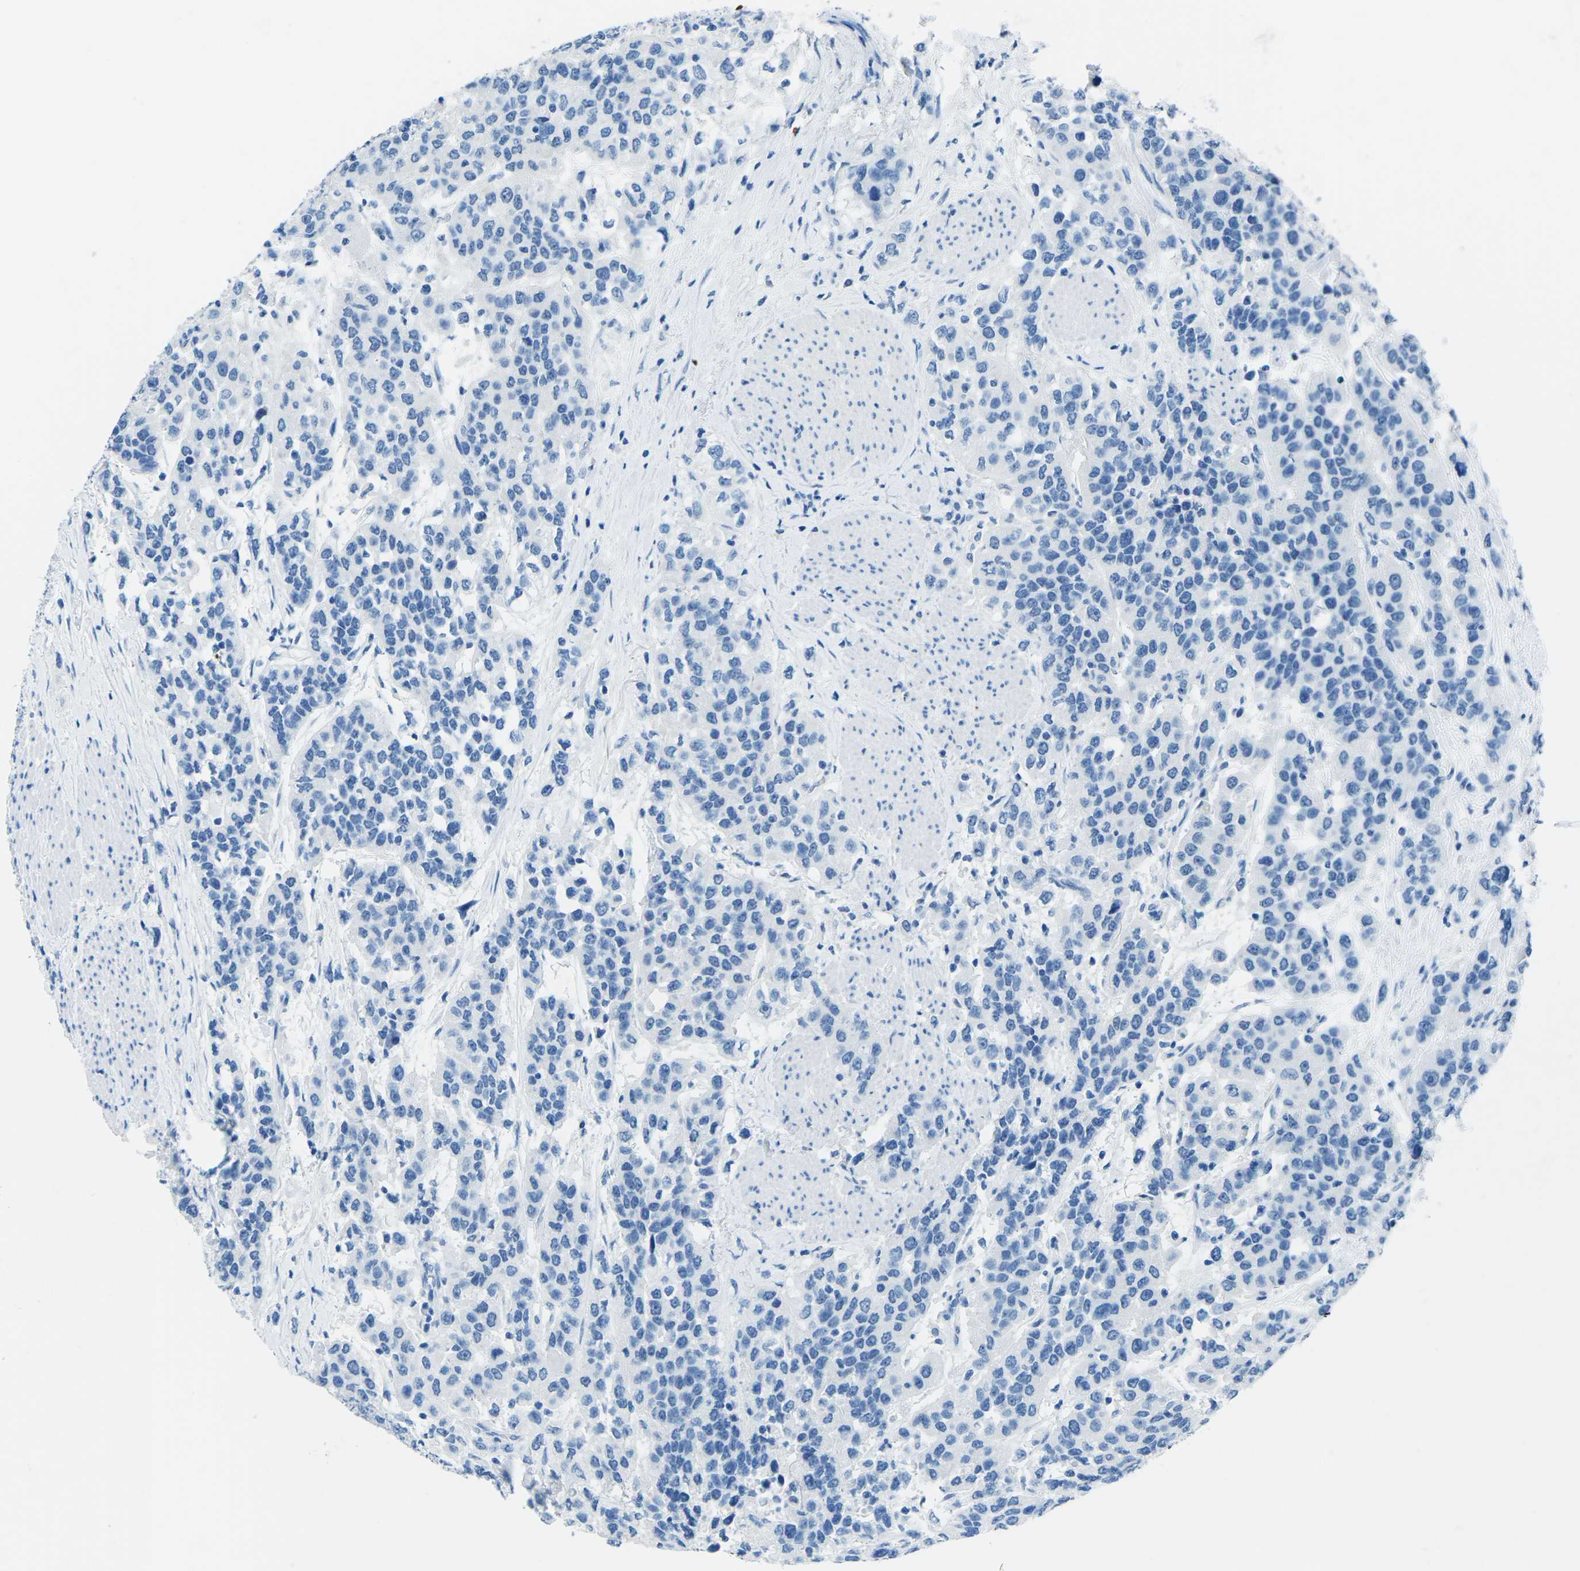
{"staining": {"intensity": "negative", "quantity": "none", "location": "none"}, "tissue": "urothelial cancer", "cell_type": "Tumor cells", "image_type": "cancer", "snomed": [{"axis": "morphology", "description": "Urothelial carcinoma, High grade"}, {"axis": "topography", "description": "Urinary bladder"}], "caption": "High power microscopy histopathology image of an IHC histopathology image of urothelial carcinoma (high-grade), revealing no significant staining in tumor cells.", "gene": "MYH8", "patient": {"sex": "female", "age": 80}}